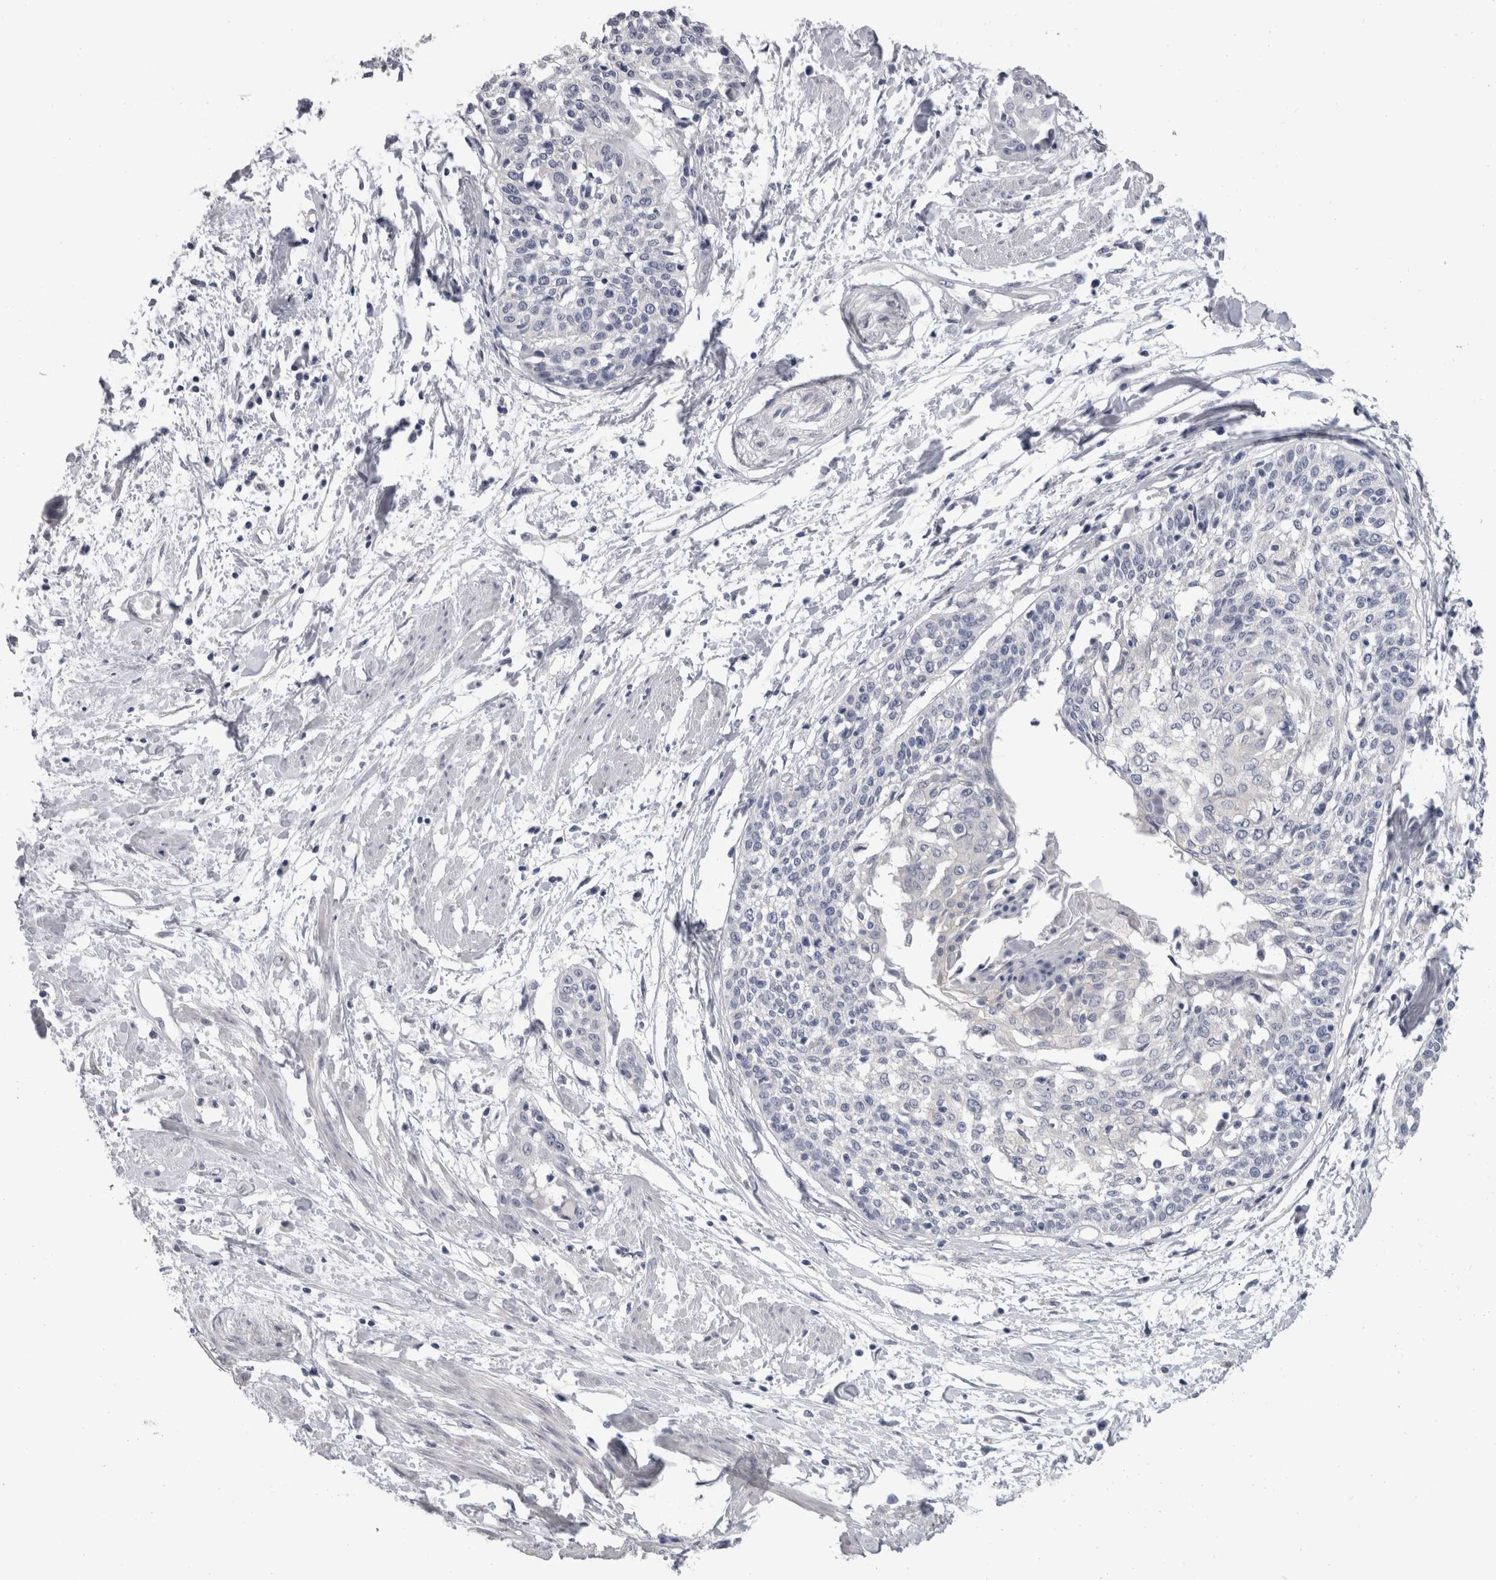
{"staining": {"intensity": "negative", "quantity": "none", "location": "none"}, "tissue": "cervical cancer", "cell_type": "Tumor cells", "image_type": "cancer", "snomed": [{"axis": "morphology", "description": "Squamous cell carcinoma, NOS"}, {"axis": "topography", "description": "Cervix"}], "caption": "Cervical squamous cell carcinoma stained for a protein using IHC demonstrates no staining tumor cells.", "gene": "FHOD3", "patient": {"sex": "female", "age": 57}}